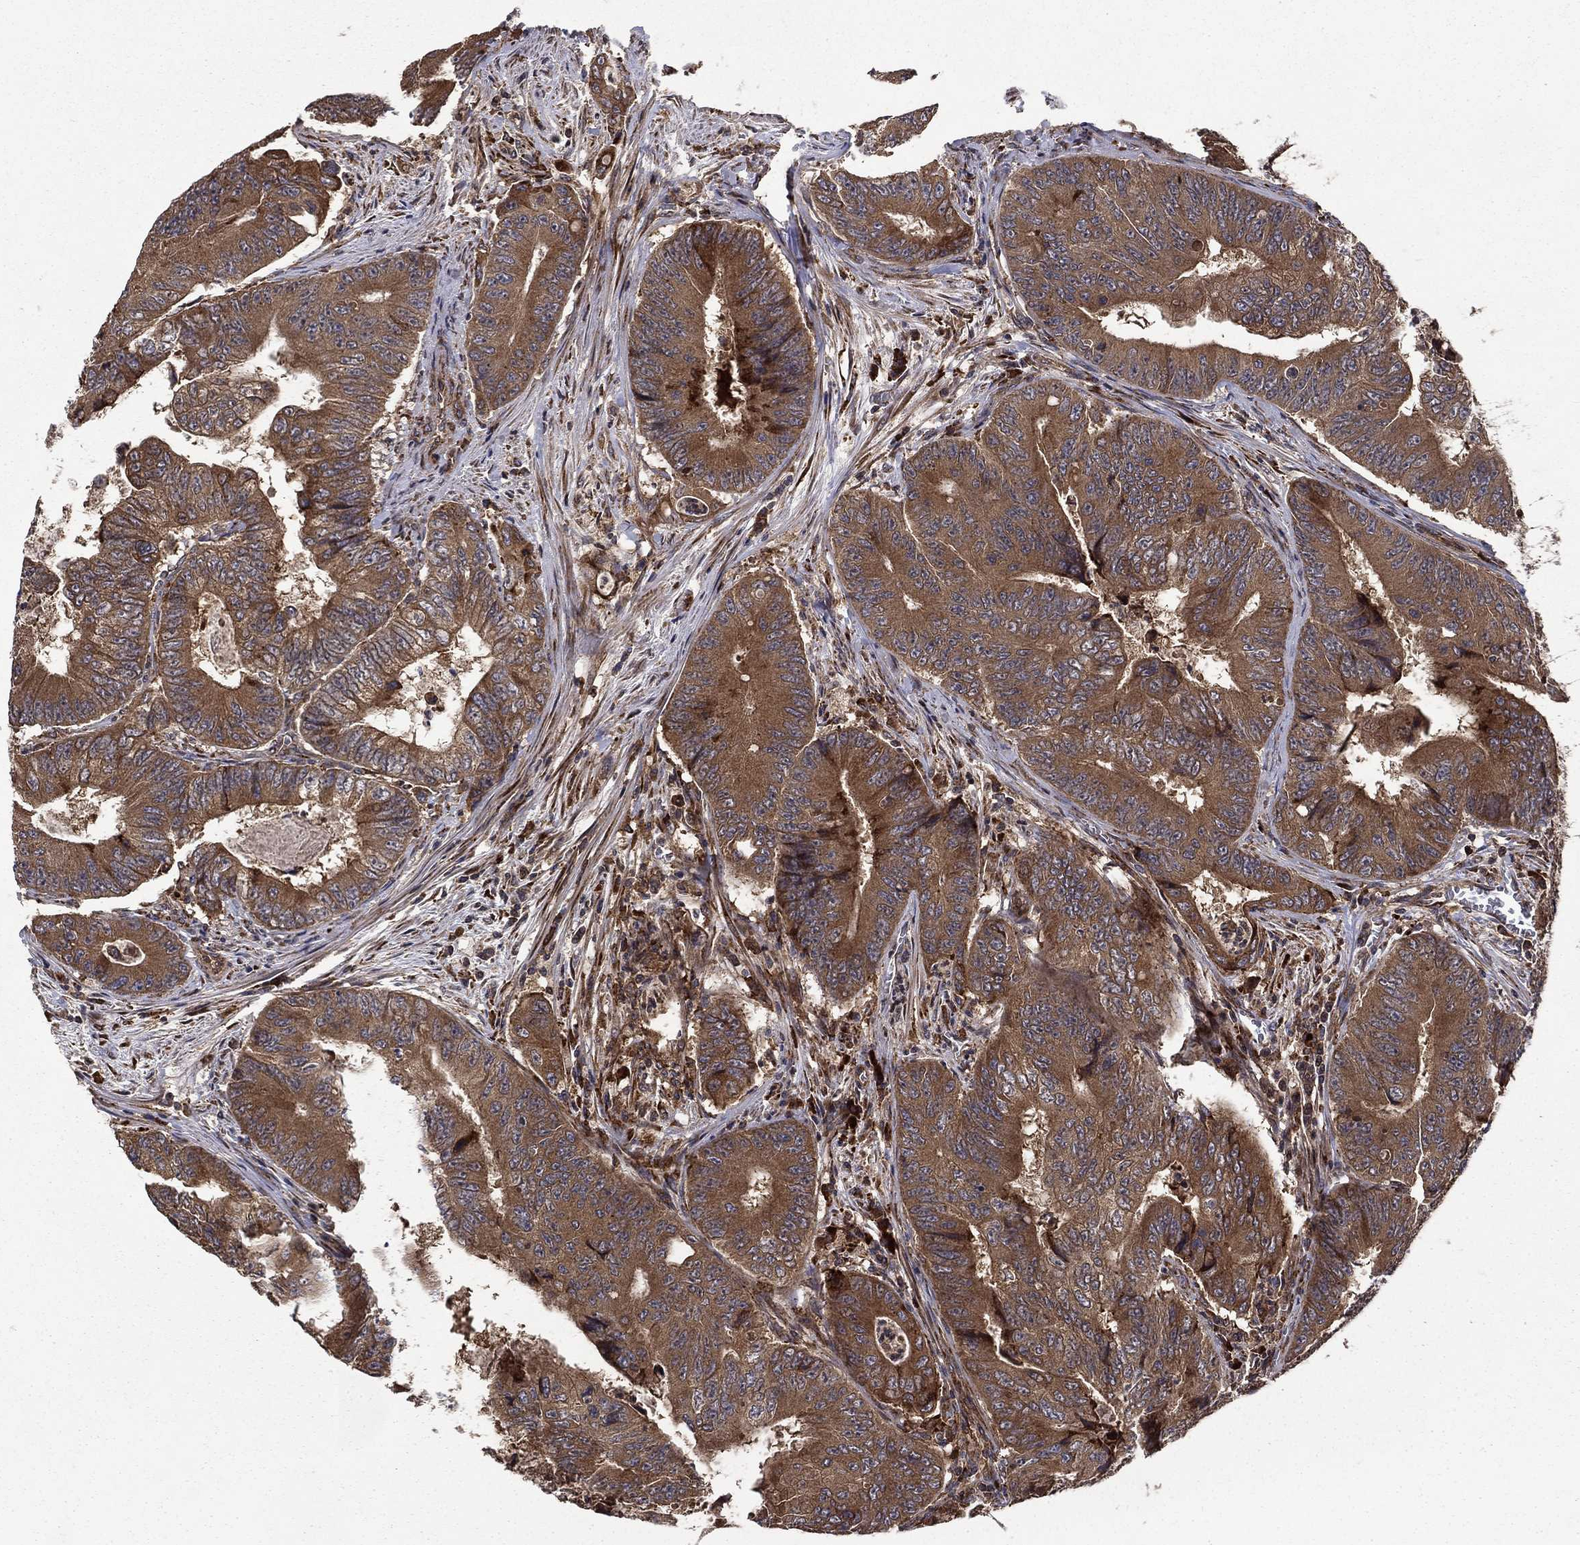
{"staining": {"intensity": "strong", "quantity": ">75%", "location": "cytoplasmic/membranous"}, "tissue": "colorectal cancer", "cell_type": "Tumor cells", "image_type": "cancer", "snomed": [{"axis": "morphology", "description": "Adenocarcinoma, NOS"}, {"axis": "topography", "description": "Colon"}], "caption": "Adenocarcinoma (colorectal) tissue demonstrates strong cytoplasmic/membranous staining in approximately >75% of tumor cells, visualized by immunohistochemistry. (DAB = brown stain, brightfield microscopy at high magnification).", "gene": "BABAM2", "patient": {"sex": "female", "age": 48}}